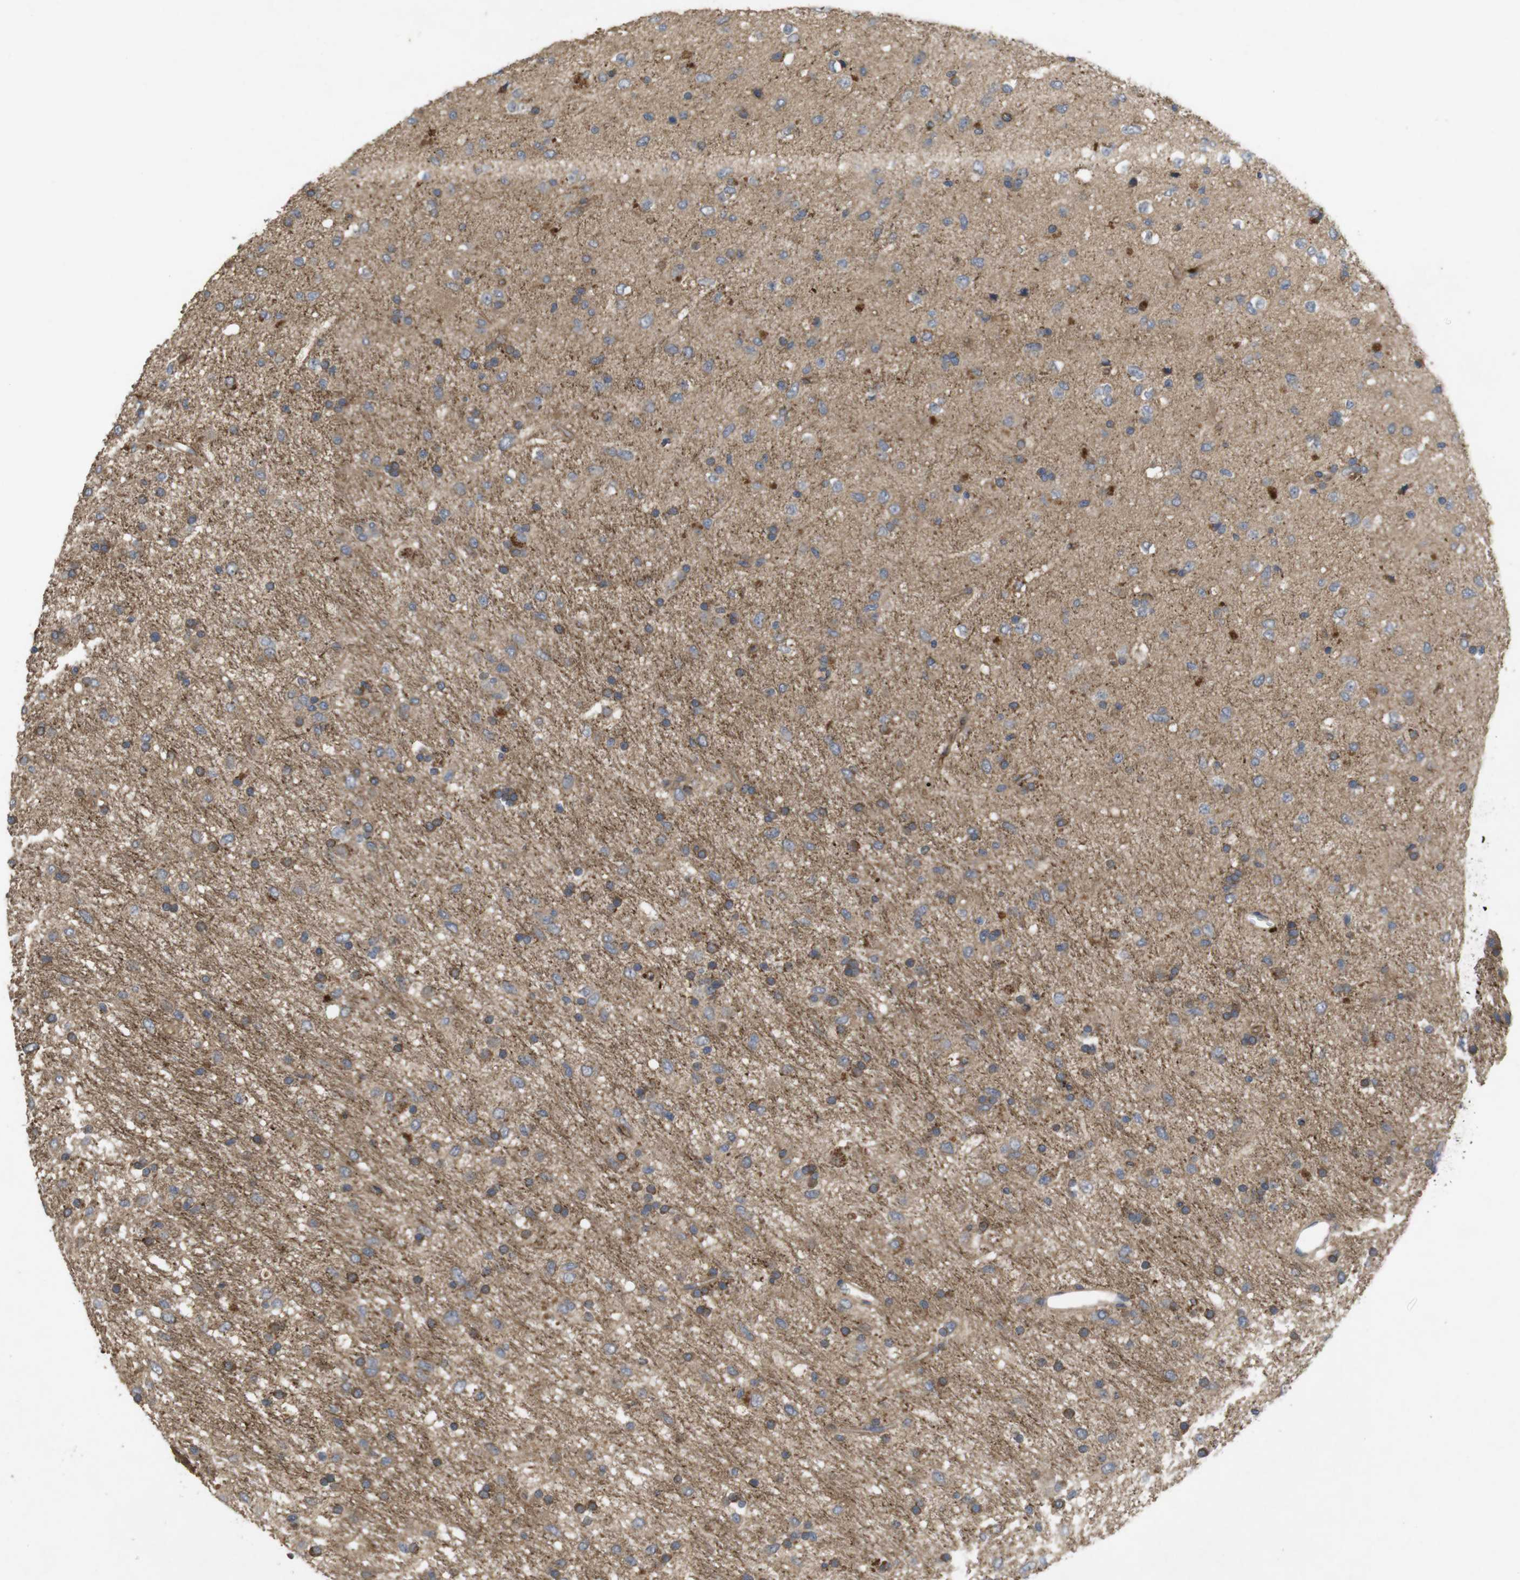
{"staining": {"intensity": "weak", "quantity": "25%-75%", "location": "cytoplasmic/membranous"}, "tissue": "glioma", "cell_type": "Tumor cells", "image_type": "cancer", "snomed": [{"axis": "morphology", "description": "Glioma, malignant, Low grade"}, {"axis": "topography", "description": "Brain"}], "caption": "Low-grade glioma (malignant) tissue exhibits weak cytoplasmic/membranous positivity in approximately 25%-75% of tumor cells, visualized by immunohistochemistry.", "gene": "KCNS3", "patient": {"sex": "male", "age": 77}}